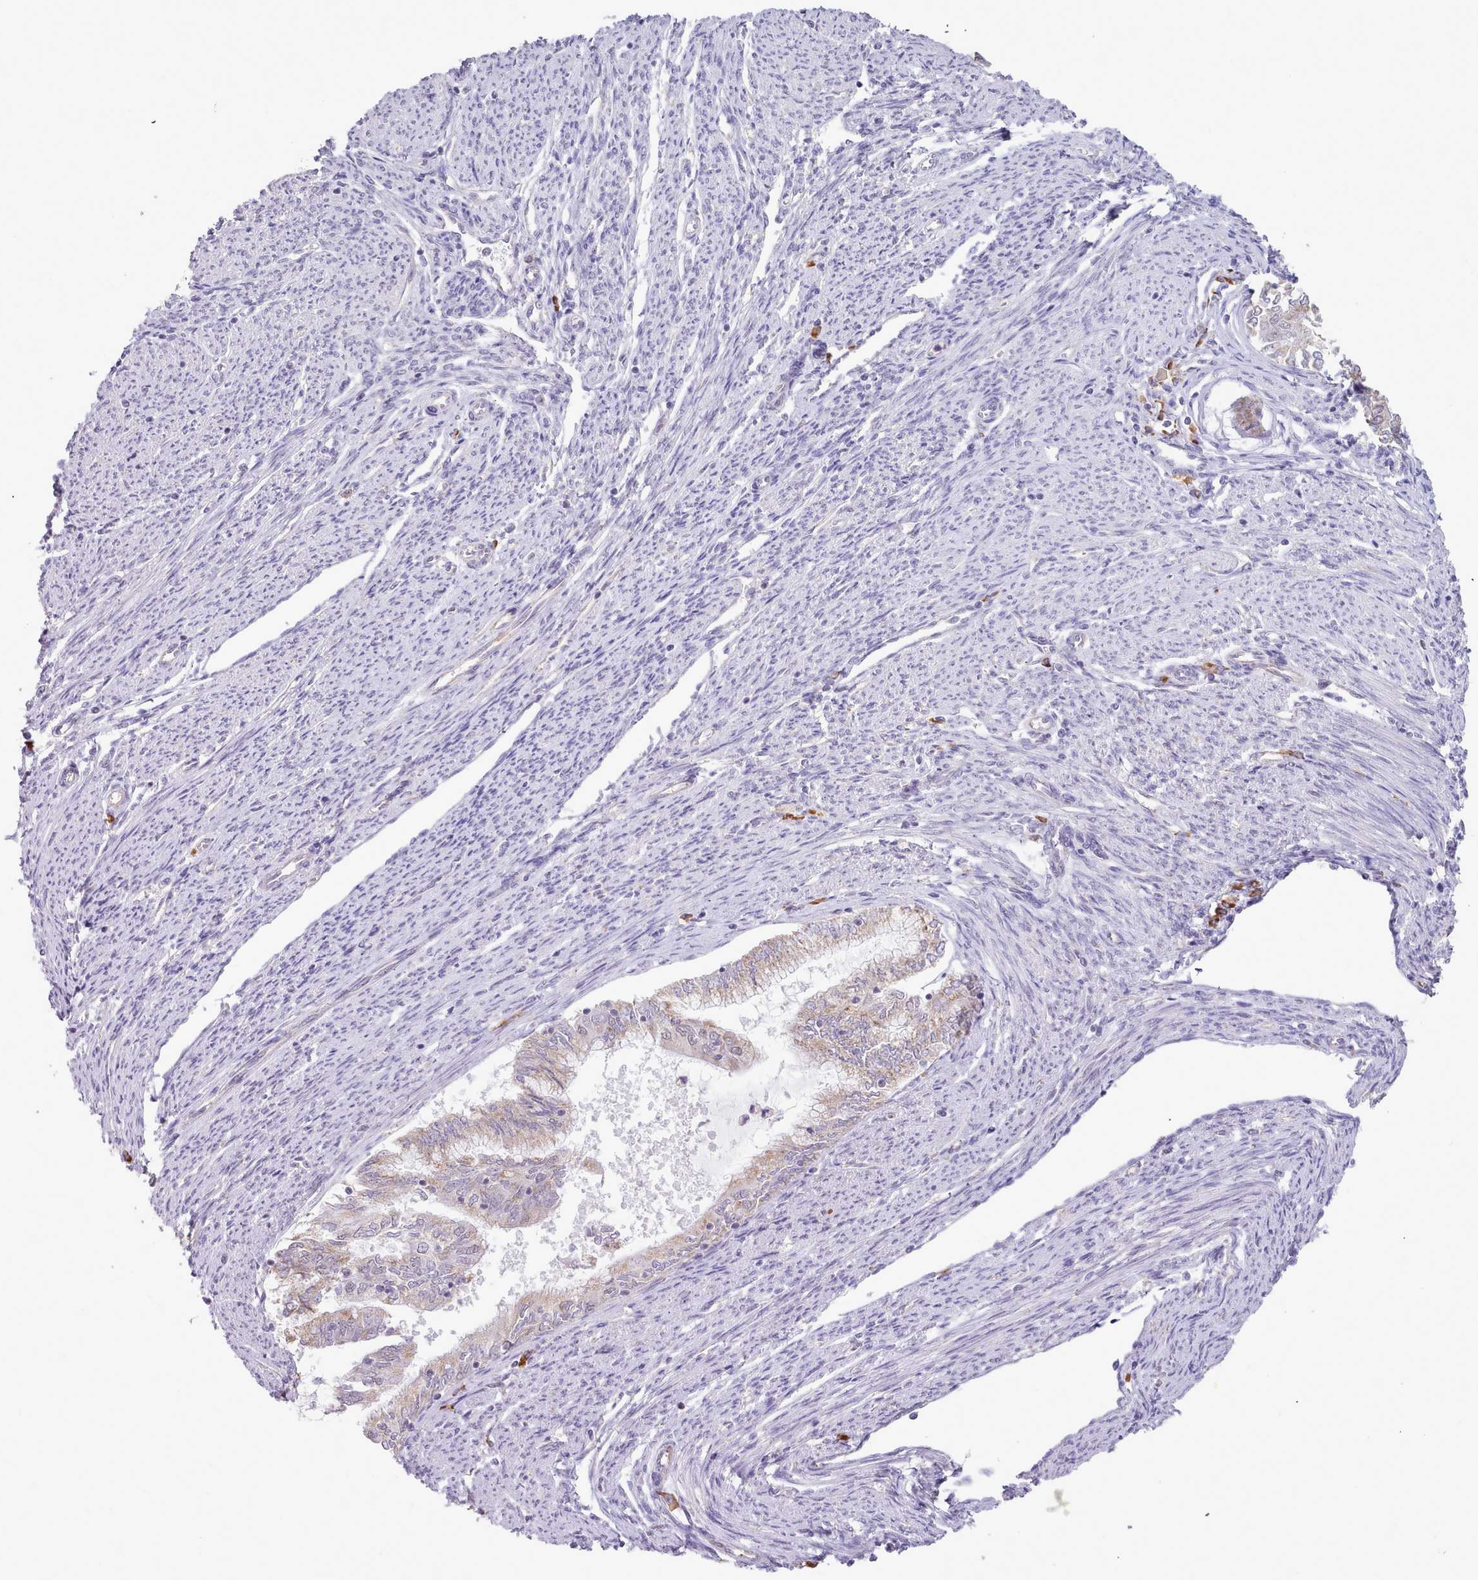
{"staining": {"intensity": "weak", "quantity": "25%-75%", "location": "cytoplasmic/membranous"}, "tissue": "endometrial cancer", "cell_type": "Tumor cells", "image_type": "cancer", "snomed": [{"axis": "morphology", "description": "Adenocarcinoma, NOS"}, {"axis": "topography", "description": "Endometrium"}], "caption": "Protein analysis of endometrial cancer tissue reveals weak cytoplasmic/membranous expression in about 25%-75% of tumor cells. Immunohistochemistry stains the protein of interest in brown and the nuclei are stained blue.", "gene": "SEC61B", "patient": {"sex": "female", "age": 79}}